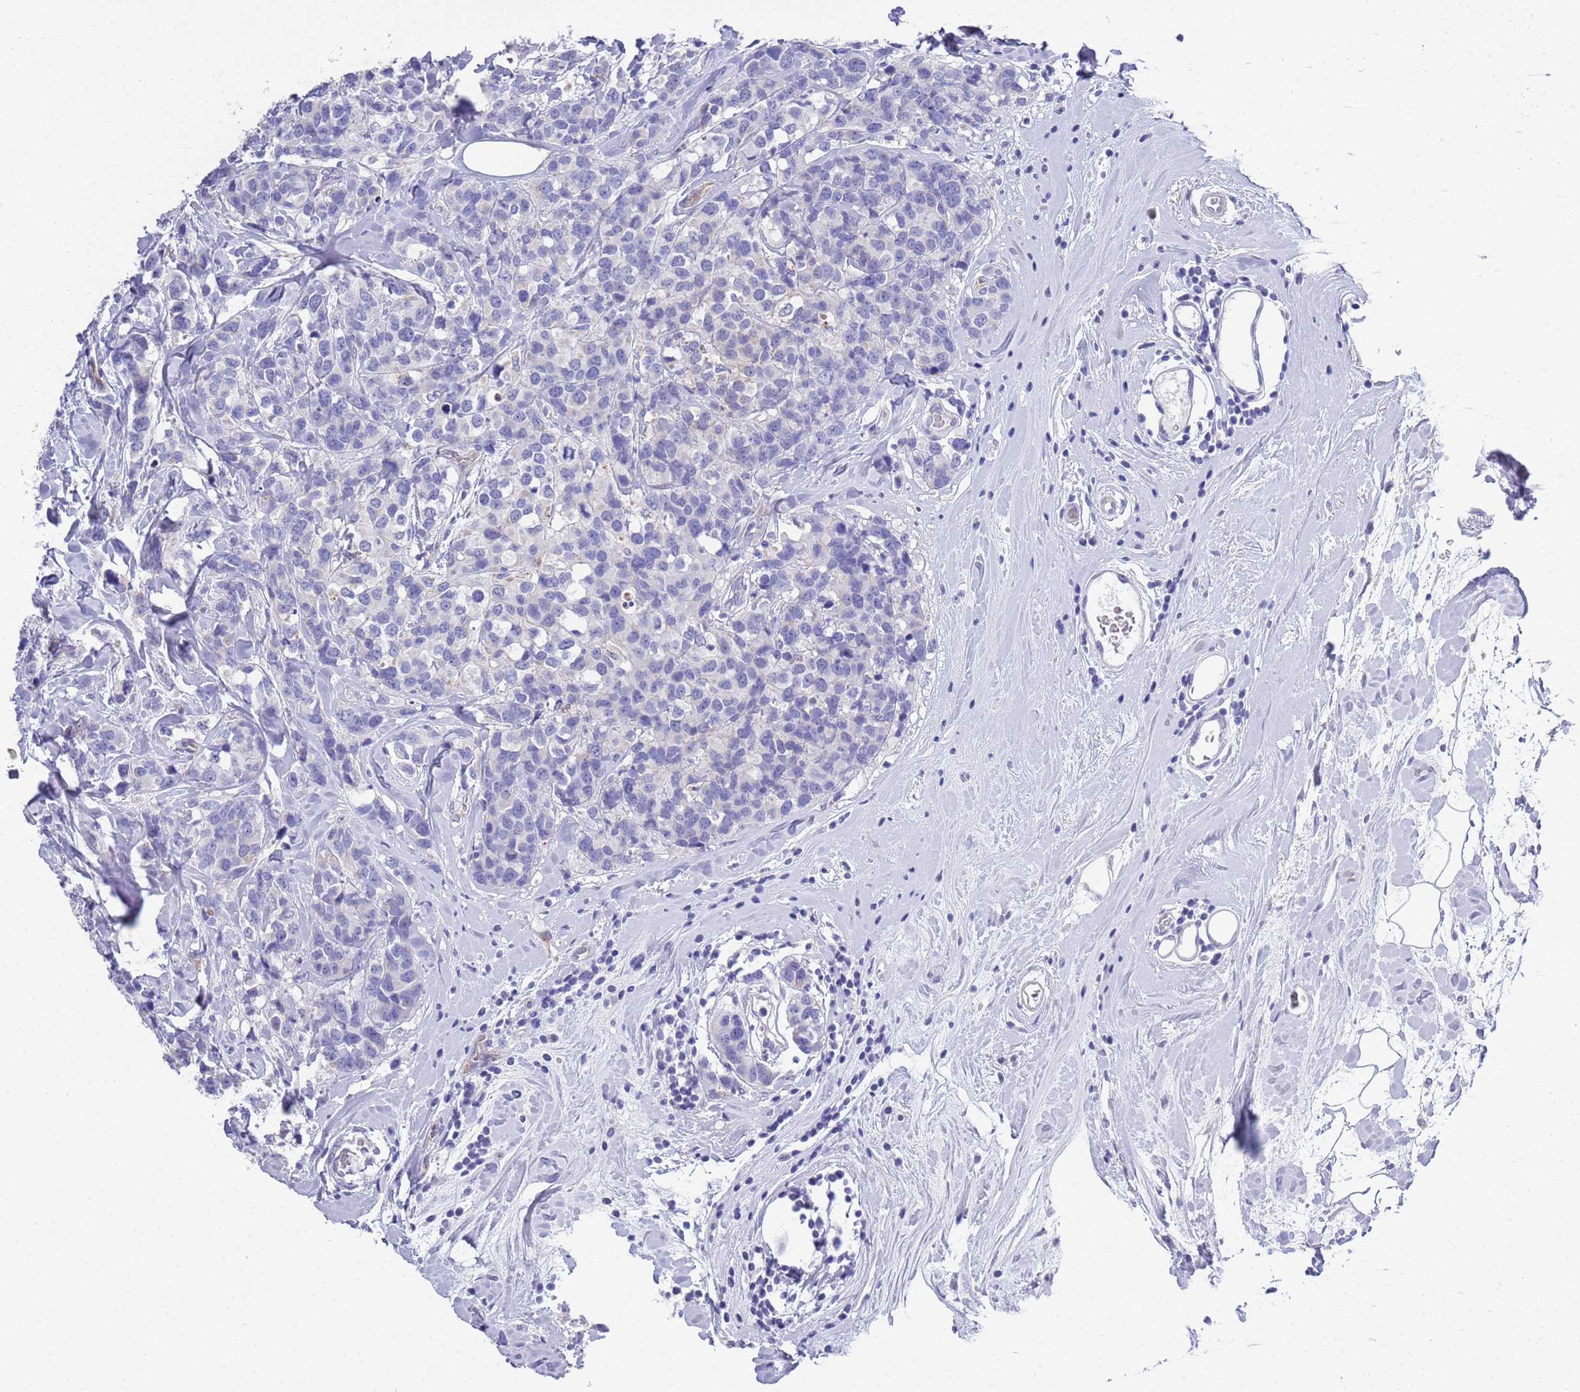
{"staining": {"intensity": "negative", "quantity": "none", "location": "none"}, "tissue": "breast cancer", "cell_type": "Tumor cells", "image_type": "cancer", "snomed": [{"axis": "morphology", "description": "Lobular carcinoma"}, {"axis": "topography", "description": "Breast"}], "caption": "This photomicrograph is of lobular carcinoma (breast) stained with immunohistochemistry to label a protein in brown with the nuclei are counter-stained blue. There is no staining in tumor cells.", "gene": "BRMS1L", "patient": {"sex": "female", "age": 59}}